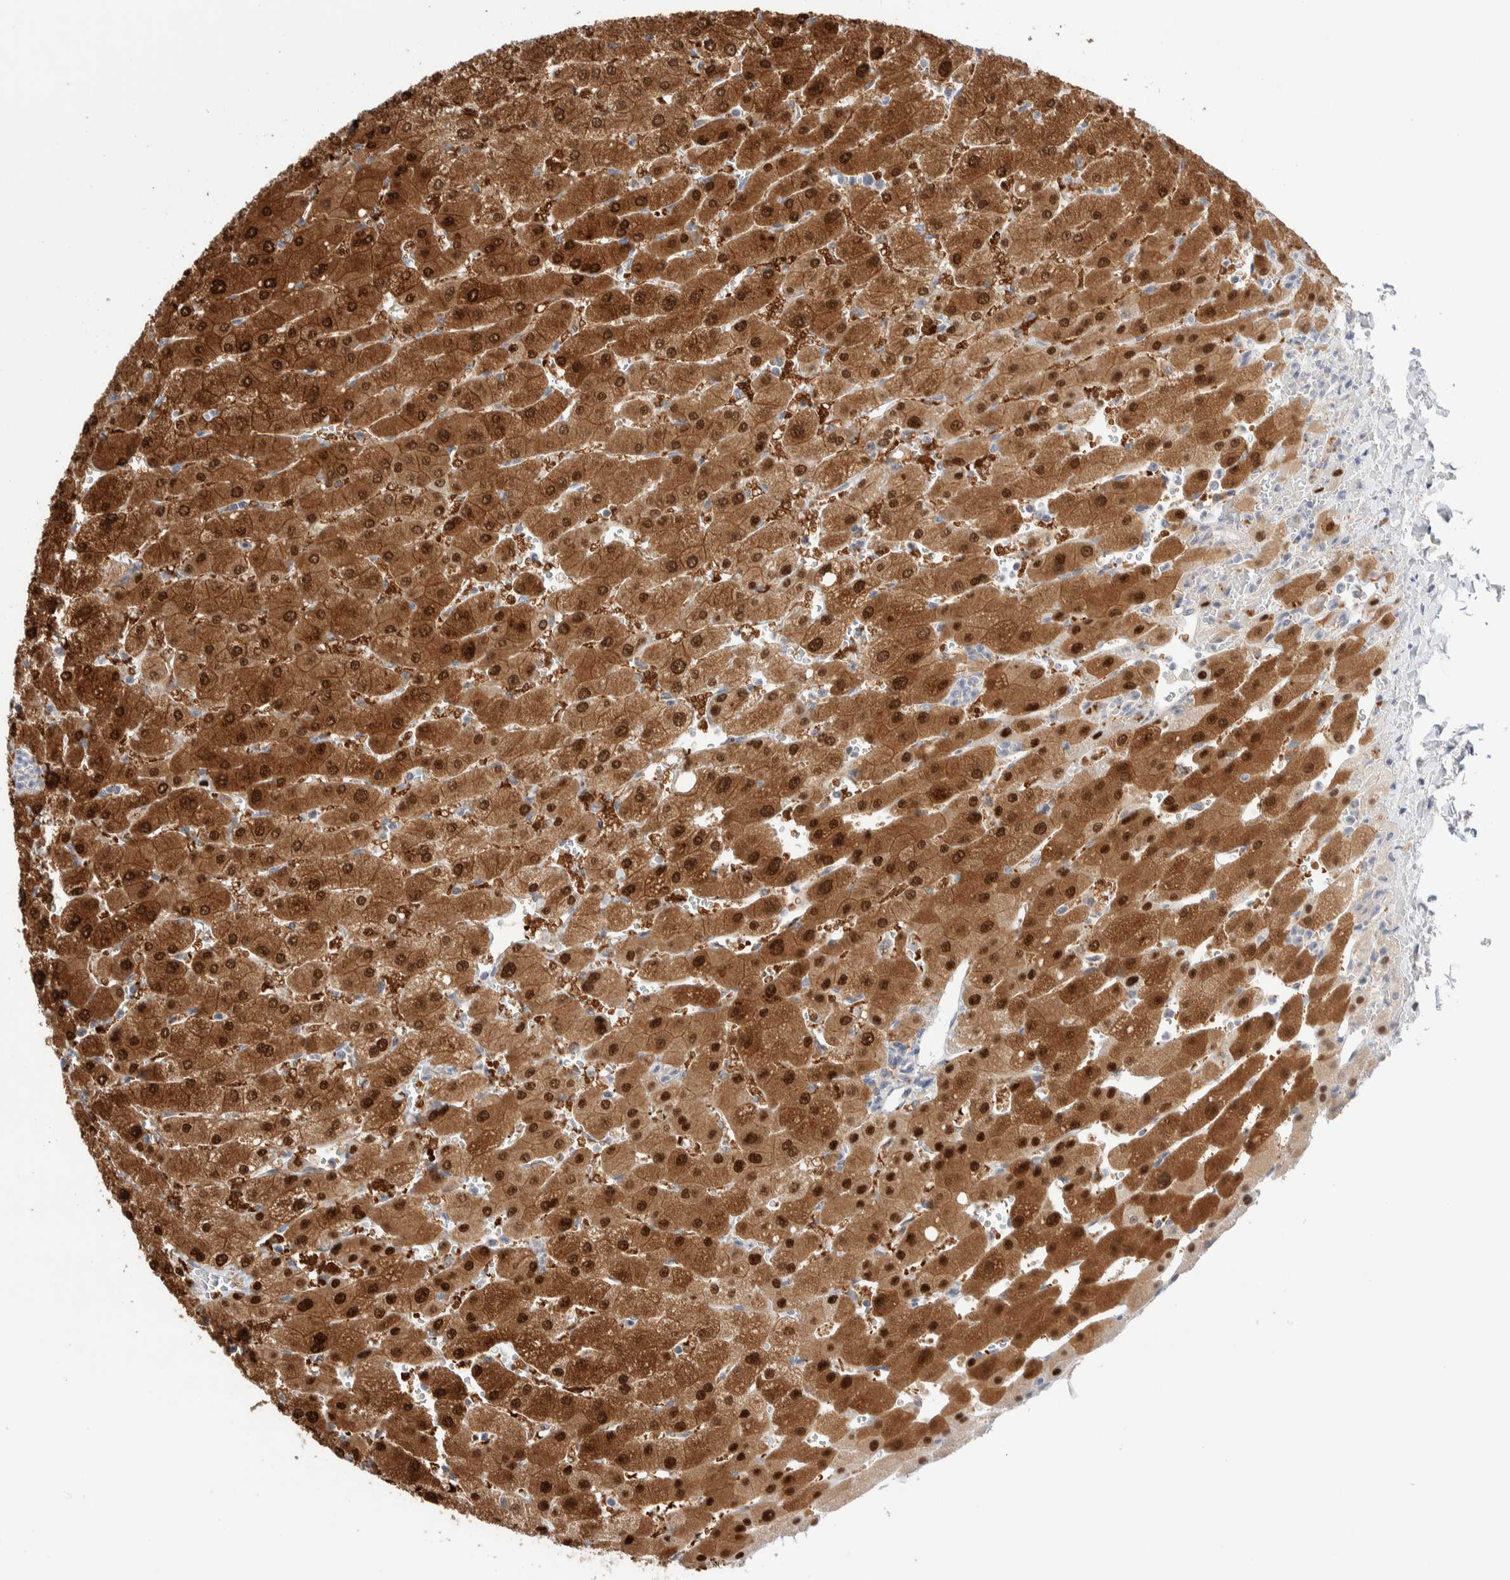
{"staining": {"intensity": "moderate", "quantity": ">75%", "location": "cytoplasmic/membranous"}, "tissue": "liver", "cell_type": "Cholangiocytes", "image_type": "normal", "snomed": [{"axis": "morphology", "description": "Normal tissue, NOS"}, {"axis": "topography", "description": "Liver"}], "caption": "Moderate cytoplasmic/membranous staining is identified in about >75% of cholangiocytes in benign liver. The protein is stained brown, and the nuclei are stained in blue (DAB IHC with brightfield microscopy, high magnification).", "gene": "DNAJB6", "patient": {"sex": "male", "age": 55}}